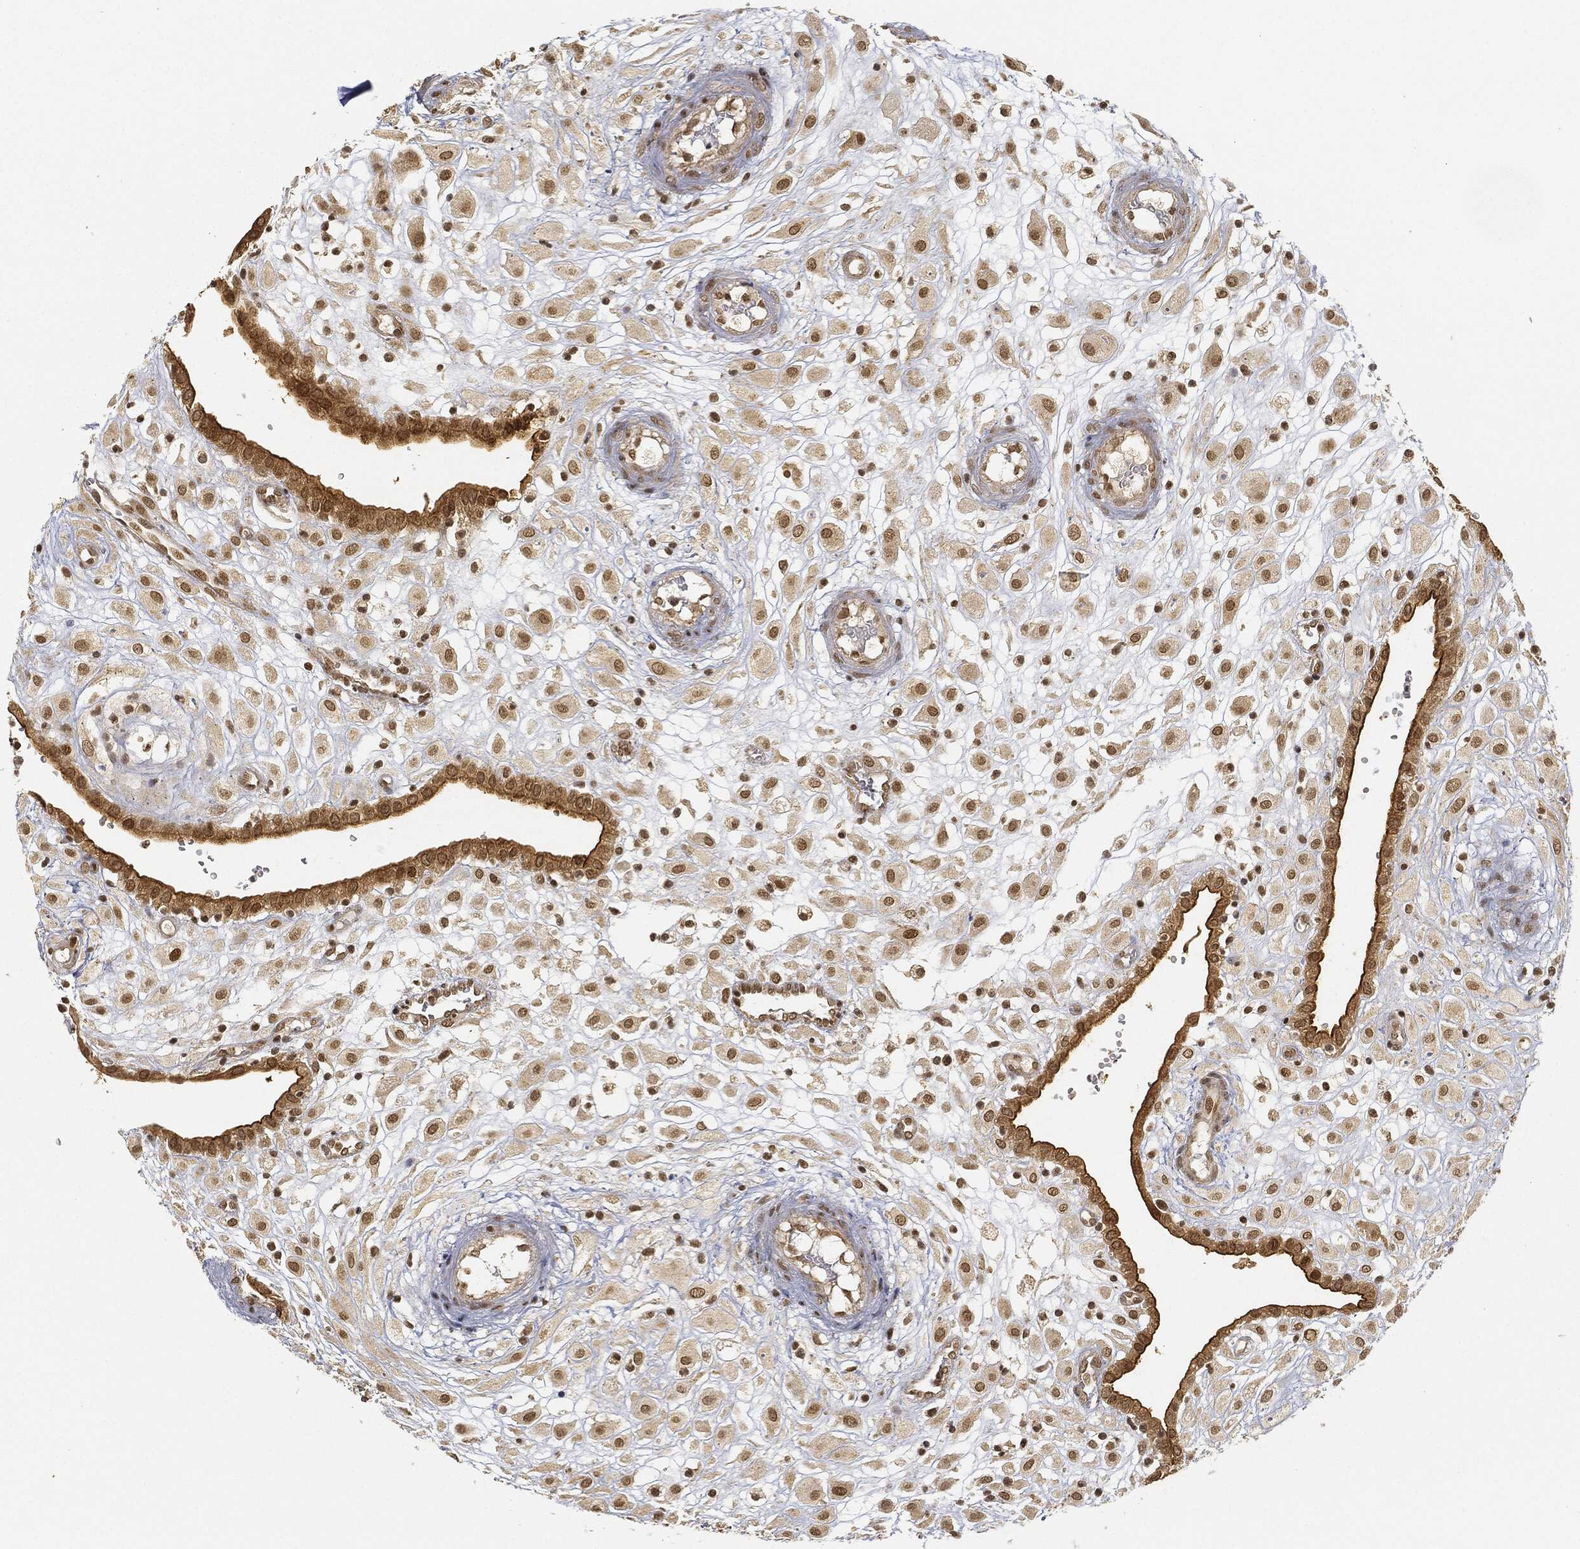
{"staining": {"intensity": "moderate", "quantity": "25%-75%", "location": "nuclear"}, "tissue": "placenta", "cell_type": "Decidual cells", "image_type": "normal", "snomed": [{"axis": "morphology", "description": "Normal tissue, NOS"}, {"axis": "topography", "description": "Placenta"}], "caption": "Placenta stained with immunohistochemistry displays moderate nuclear positivity in about 25%-75% of decidual cells.", "gene": "CIB1", "patient": {"sex": "female", "age": 24}}